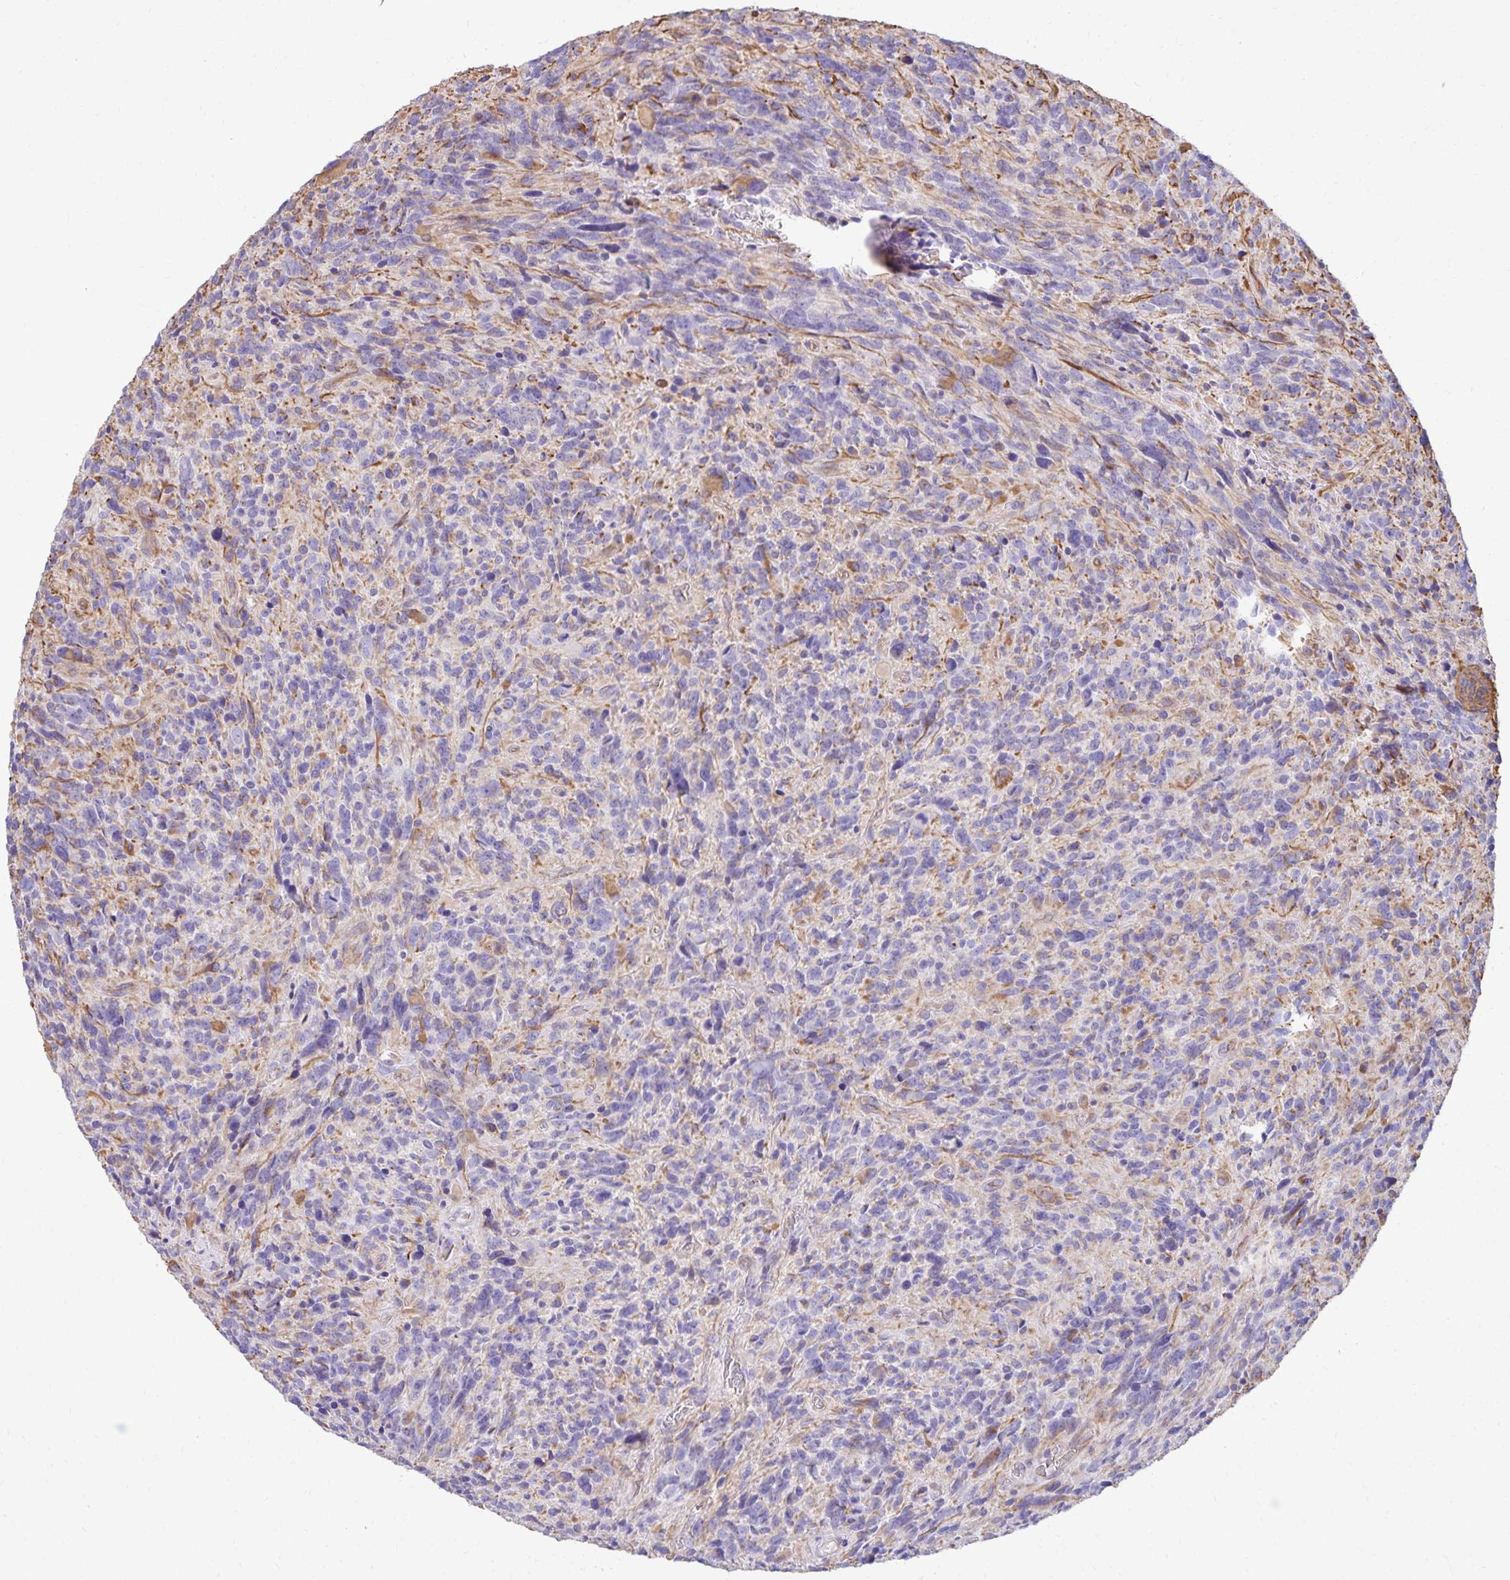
{"staining": {"intensity": "moderate", "quantity": "<25%", "location": "cytoplasmic/membranous"}, "tissue": "glioma", "cell_type": "Tumor cells", "image_type": "cancer", "snomed": [{"axis": "morphology", "description": "Glioma, malignant, High grade"}, {"axis": "topography", "description": "Brain"}], "caption": "Immunohistochemistry of human malignant high-grade glioma displays low levels of moderate cytoplasmic/membranous expression in approximately <25% of tumor cells.", "gene": "TRPV6", "patient": {"sex": "male", "age": 46}}